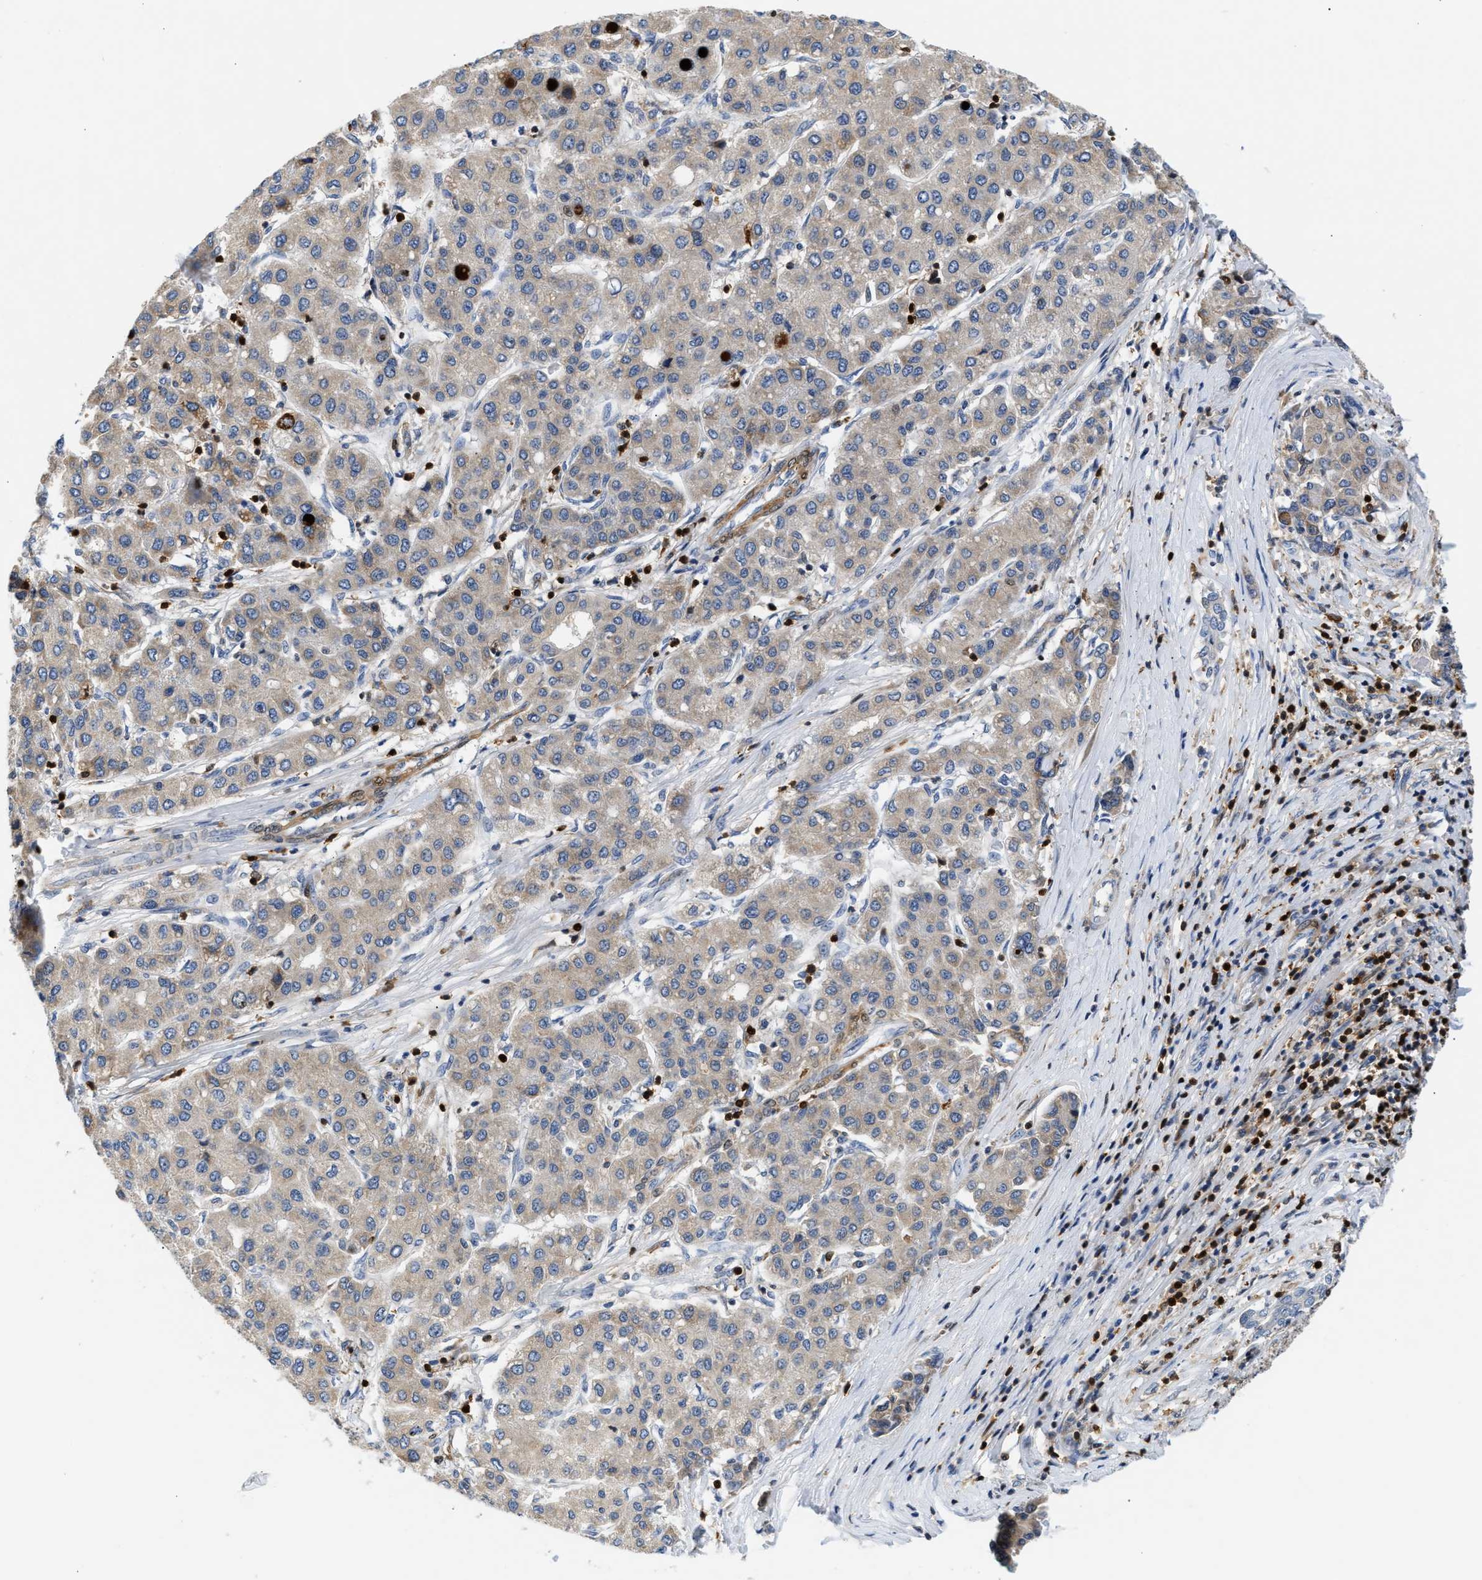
{"staining": {"intensity": "weak", "quantity": ">75%", "location": "cytoplasmic/membranous"}, "tissue": "liver cancer", "cell_type": "Tumor cells", "image_type": "cancer", "snomed": [{"axis": "morphology", "description": "Carcinoma, Hepatocellular, NOS"}, {"axis": "topography", "description": "Liver"}], "caption": "Liver hepatocellular carcinoma stained for a protein exhibits weak cytoplasmic/membranous positivity in tumor cells. (DAB IHC with brightfield microscopy, high magnification).", "gene": "SLIT2", "patient": {"sex": "male", "age": 65}}